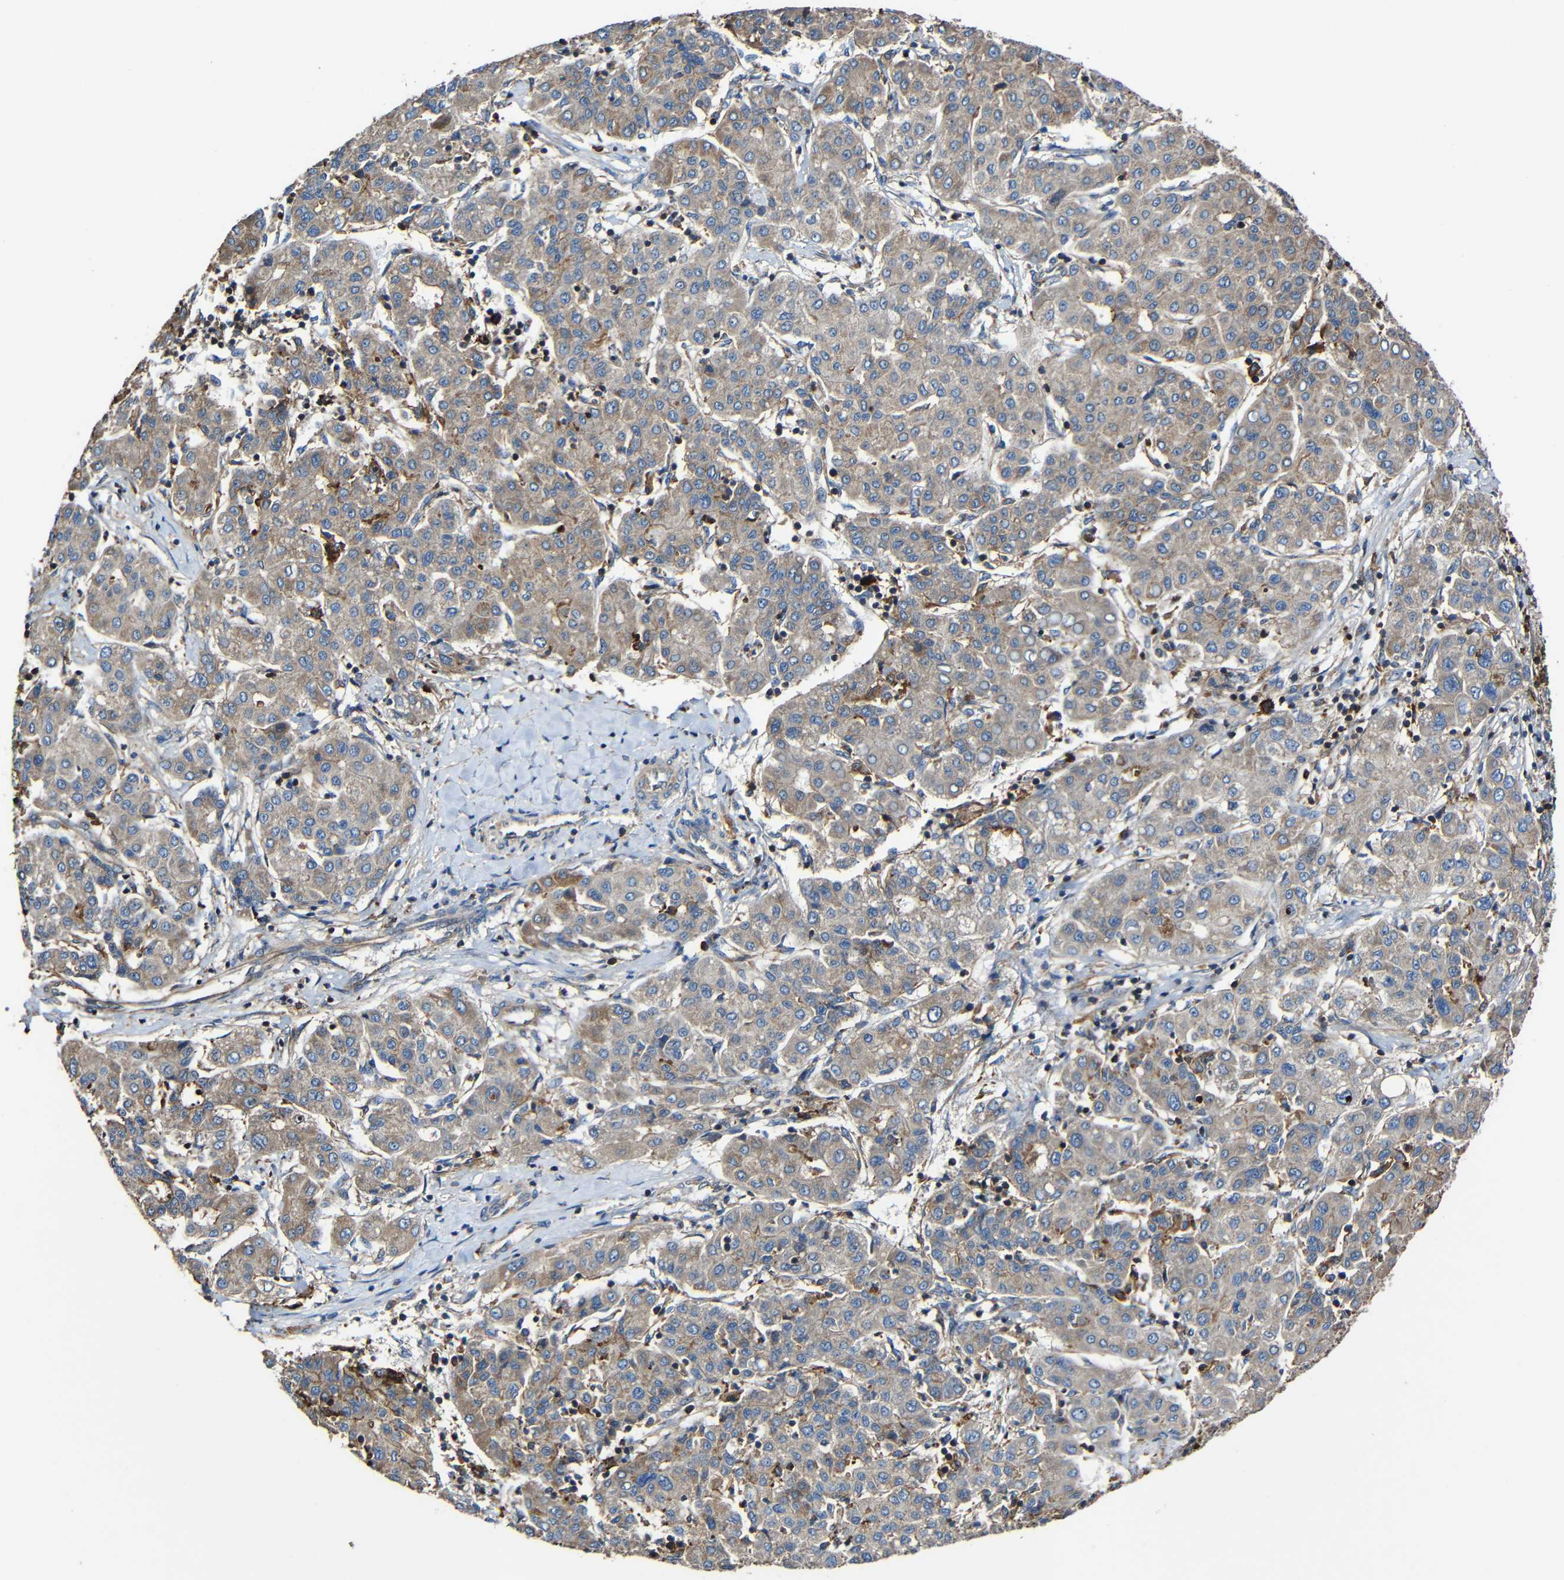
{"staining": {"intensity": "moderate", "quantity": ">75%", "location": "cytoplasmic/membranous"}, "tissue": "liver cancer", "cell_type": "Tumor cells", "image_type": "cancer", "snomed": [{"axis": "morphology", "description": "Carcinoma, Hepatocellular, NOS"}, {"axis": "topography", "description": "Liver"}], "caption": "Hepatocellular carcinoma (liver) stained with DAB immunohistochemistry (IHC) reveals medium levels of moderate cytoplasmic/membranous staining in approximately >75% of tumor cells.", "gene": "RHOT2", "patient": {"sex": "male", "age": 65}}